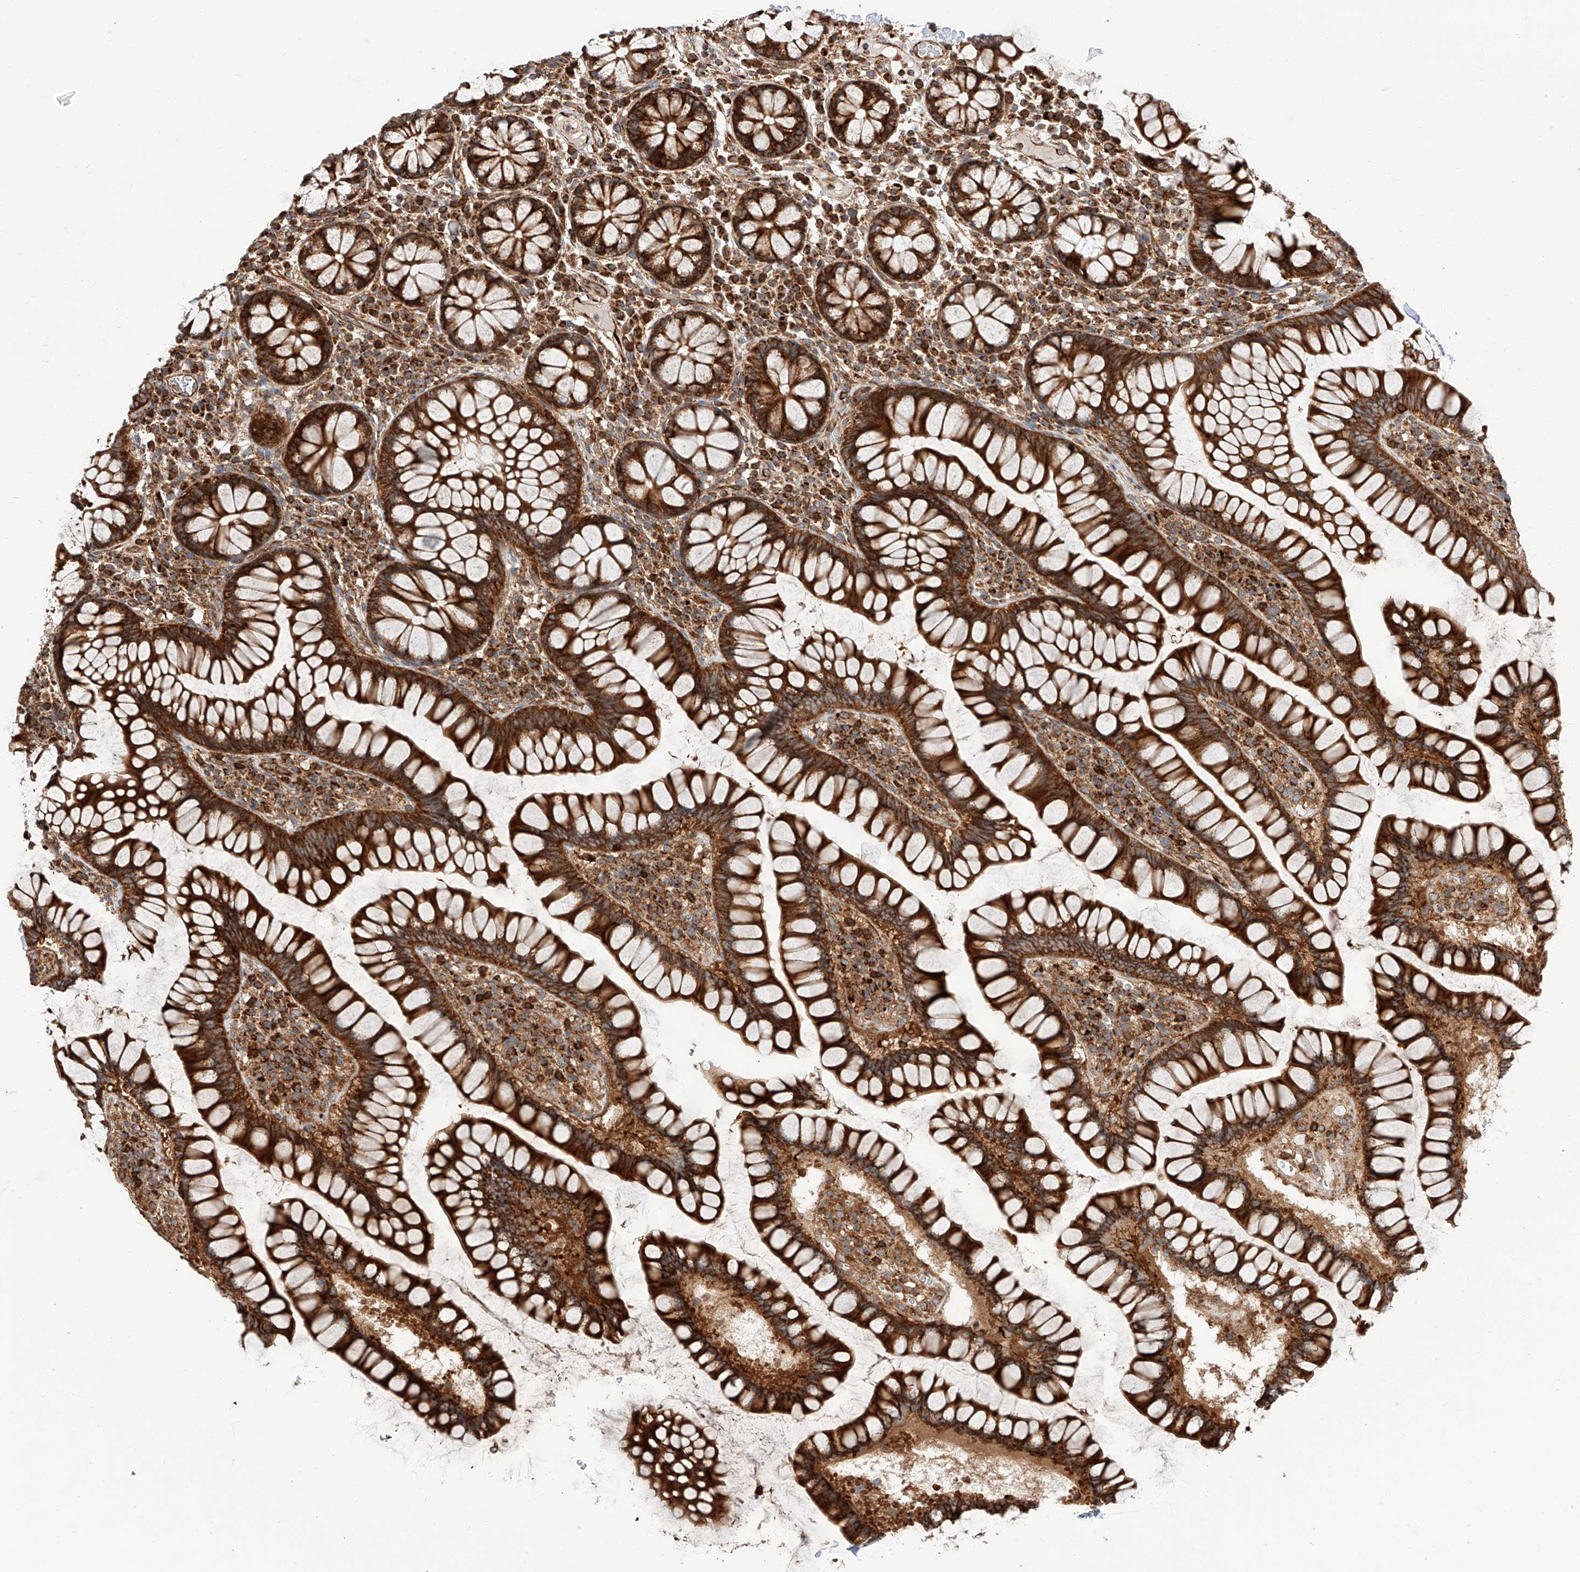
{"staining": {"intensity": "moderate", "quantity": ">75%", "location": "cytoplasmic/membranous"}, "tissue": "colon", "cell_type": "Endothelial cells", "image_type": "normal", "snomed": [{"axis": "morphology", "description": "Normal tissue, NOS"}, {"axis": "topography", "description": "Colon"}], "caption": "A brown stain highlights moderate cytoplasmic/membranous positivity of a protein in endothelial cells of normal human colon.", "gene": "ISCA2", "patient": {"sex": "female", "age": 79}}